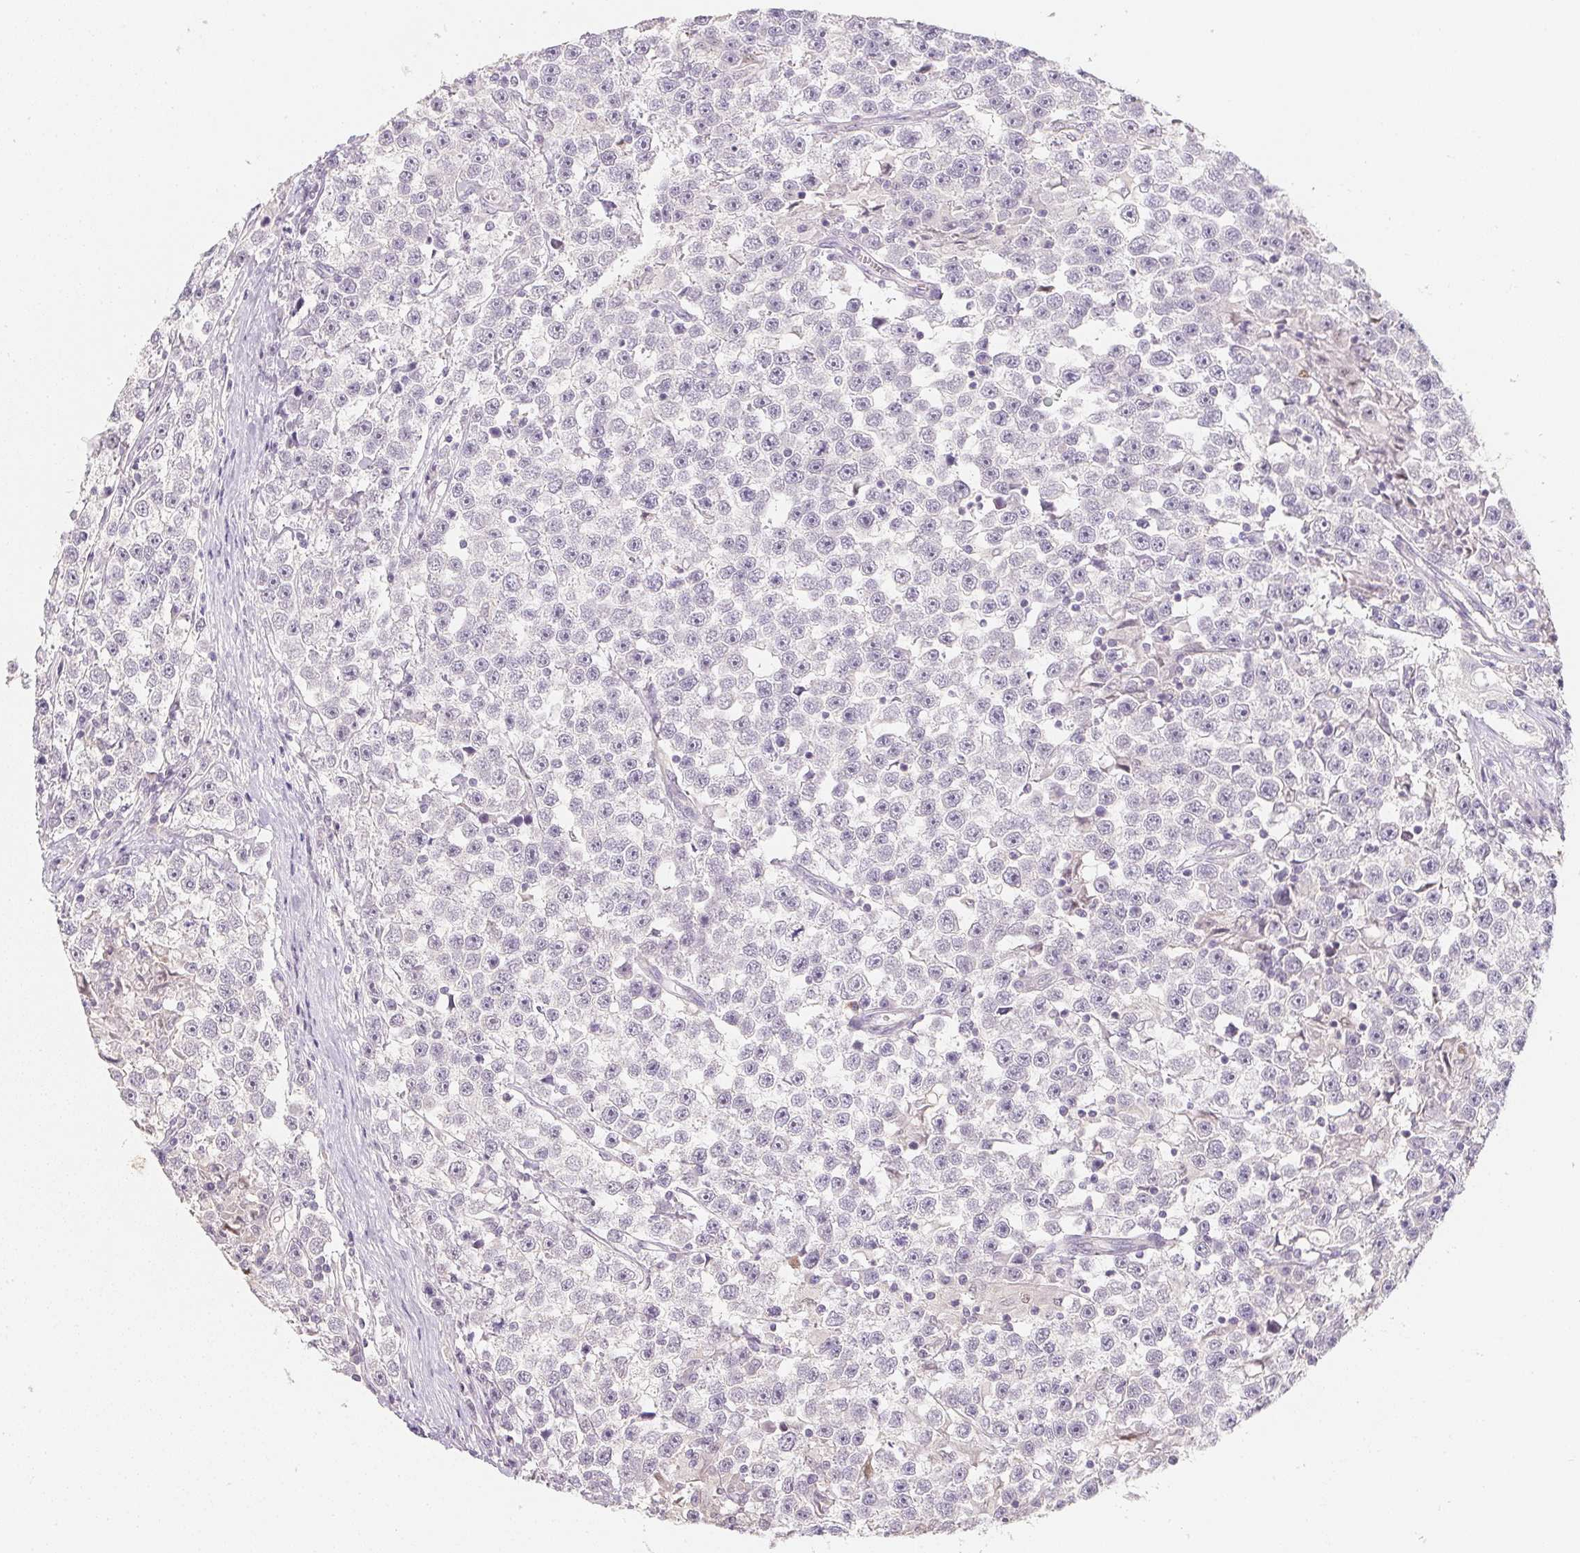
{"staining": {"intensity": "negative", "quantity": "none", "location": "none"}, "tissue": "testis cancer", "cell_type": "Tumor cells", "image_type": "cancer", "snomed": [{"axis": "morphology", "description": "Seminoma, NOS"}, {"axis": "topography", "description": "Testis"}], "caption": "An immunohistochemistry photomicrograph of seminoma (testis) is shown. There is no staining in tumor cells of seminoma (testis).", "gene": "ZBBX", "patient": {"sex": "male", "age": 31}}